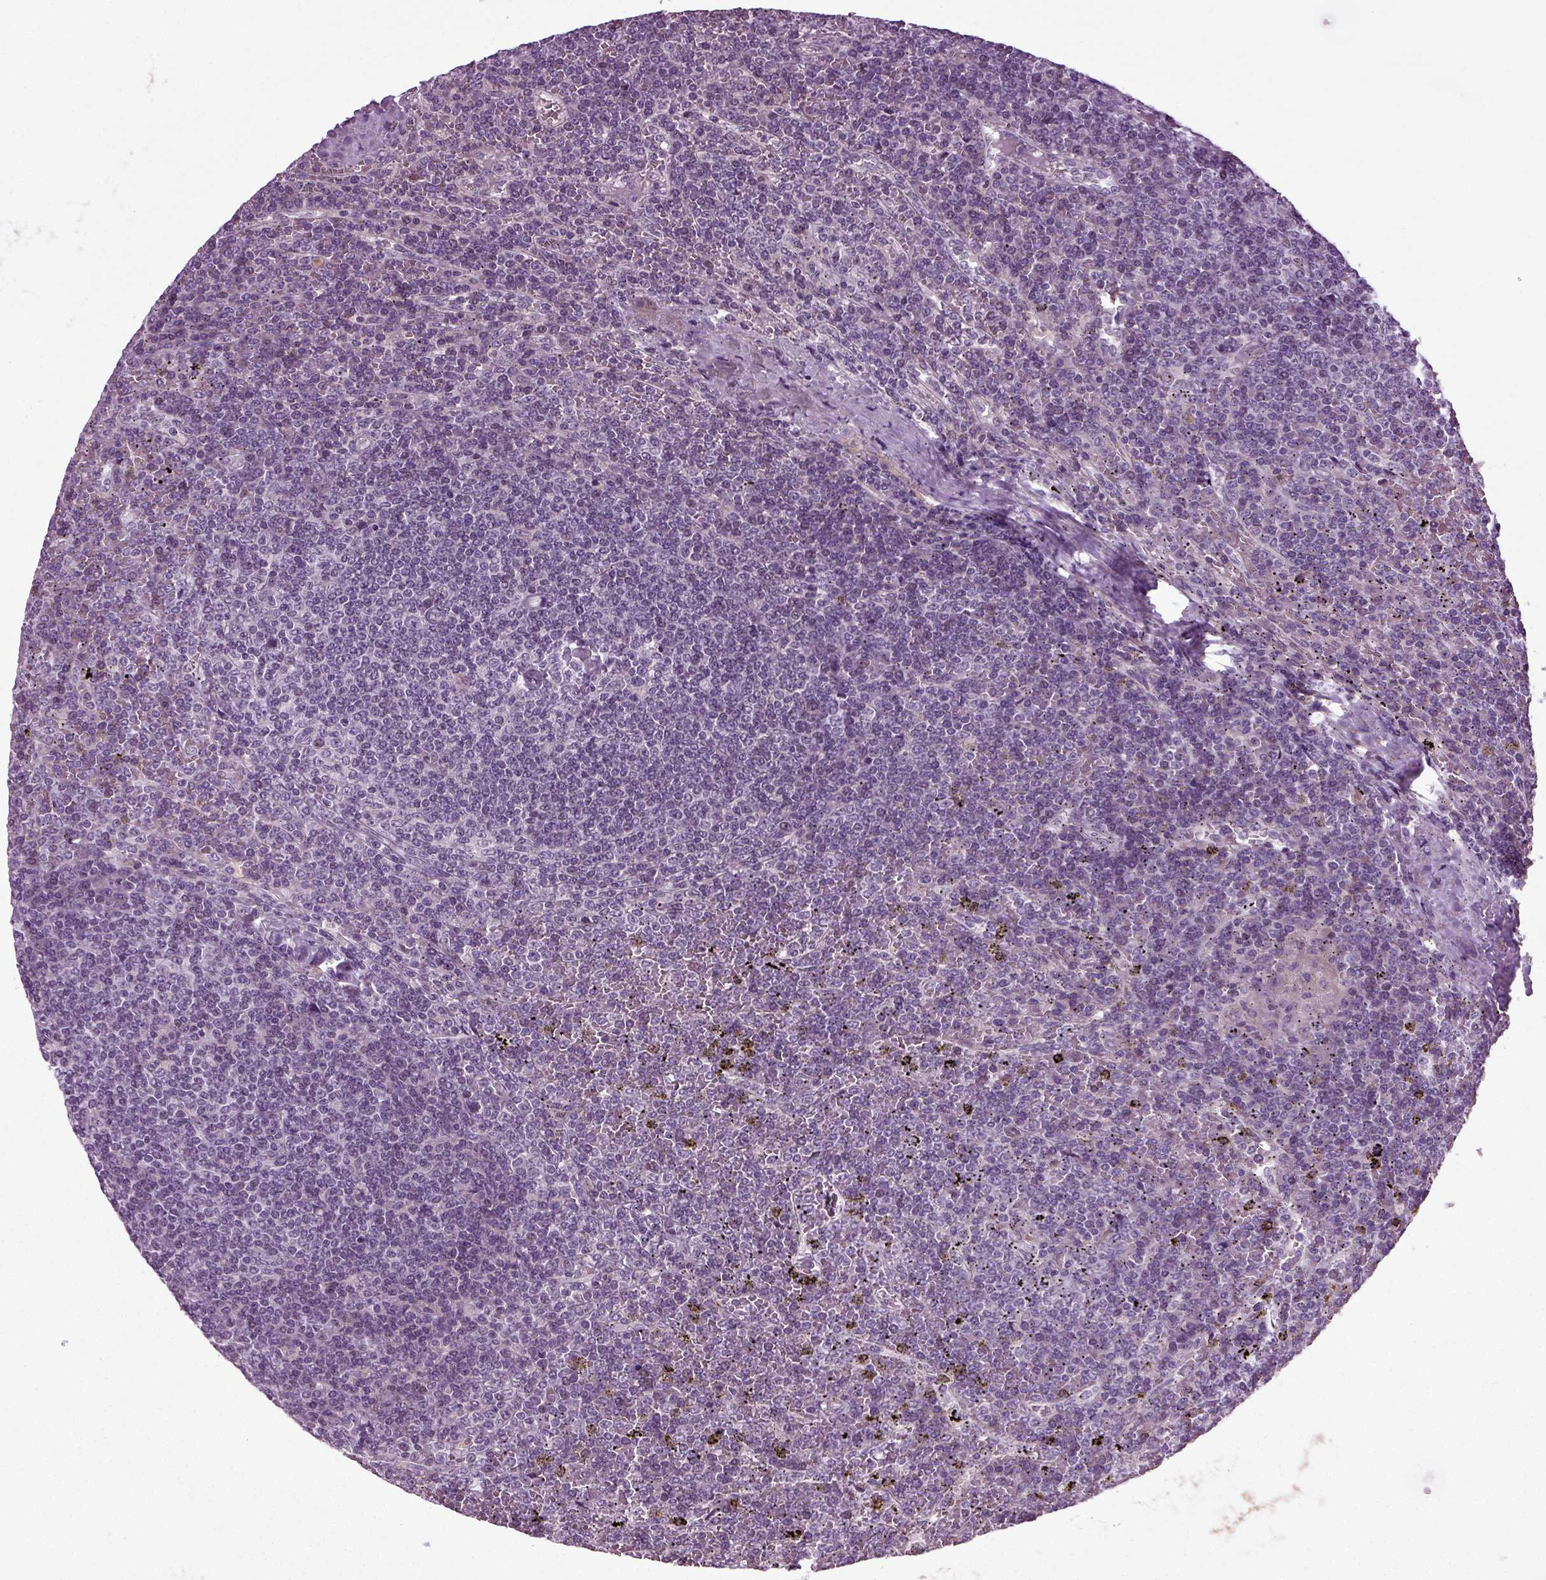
{"staining": {"intensity": "negative", "quantity": "none", "location": "none"}, "tissue": "lymphoma", "cell_type": "Tumor cells", "image_type": "cancer", "snomed": [{"axis": "morphology", "description": "Malignant lymphoma, non-Hodgkin's type, Low grade"}, {"axis": "topography", "description": "Spleen"}], "caption": "This is a image of immunohistochemistry staining of lymphoma, which shows no positivity in tumor cells. Brightfield microscopy of immunohistochemistry (IHC) stained with DAB (3,3'-diaminobenzidine) (brown) and hematoxylin (blue), captured at high magnification.", "gene": "SCG5", "patient": {"sex": "female", "age": 19}}